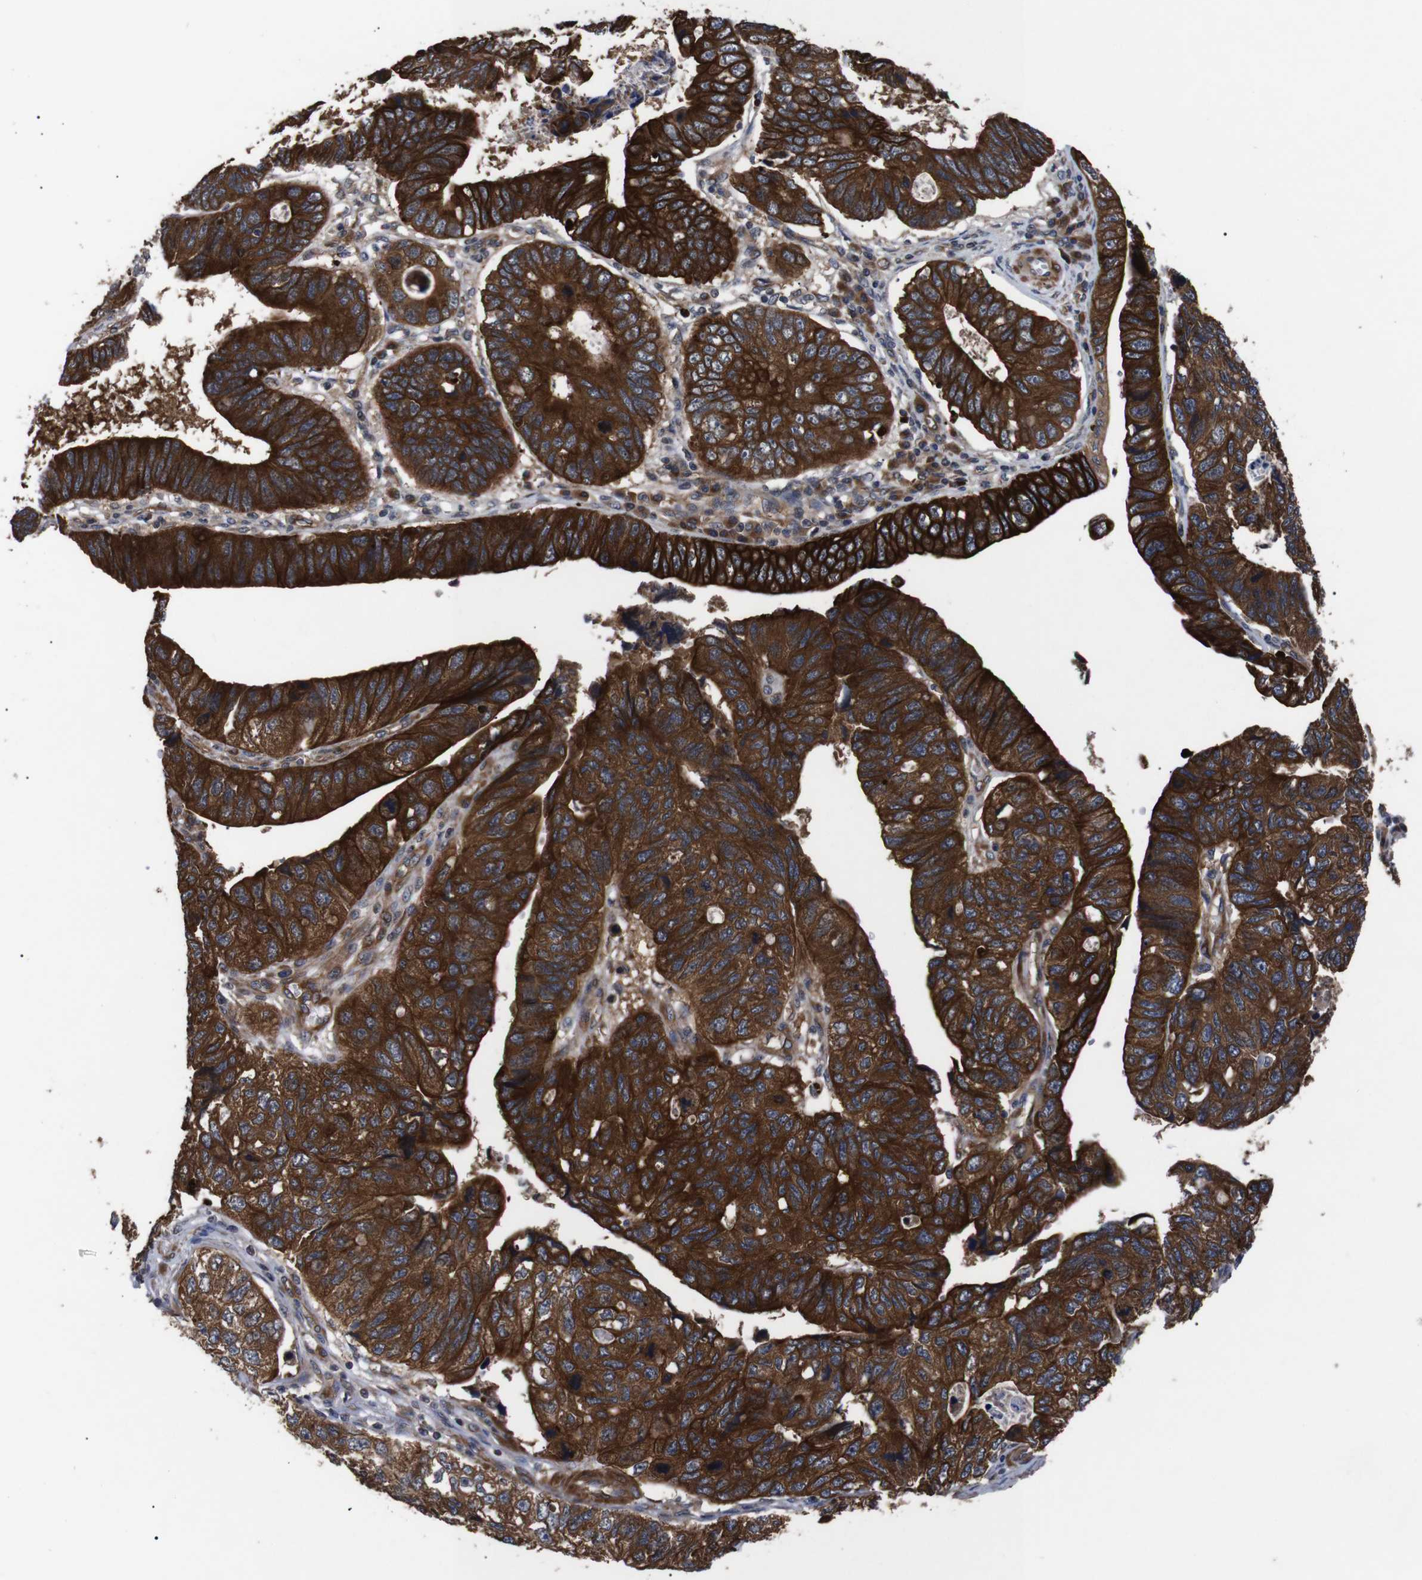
{"staining": {"intensity": "strong", "quantity": ">75%", "location": "cytoplasmic/membranous"}, "tissue": "stomach cancer", "cell_type": "Tumor cells", "image_type": "cancer", "snomed": [{"axis": "morphology", "description": "Adenocarcinoma, NOS"}, {"axis": "topography", "description": "Stomach"}], "caption": "Stomach cancer (adenocarcinoma) stained with DAB immunohistochemistry shows high levels of strong cytoplasmic/membranous staining in about >75% of tumor cells. The staining was performed using DAB to visualize the protein expression in brown, while the nuclei were stained in blue with hematoxylin (Magnification: 20x).", "gene": "PAWR", "patient": {"sex": "male", "age": 59}}